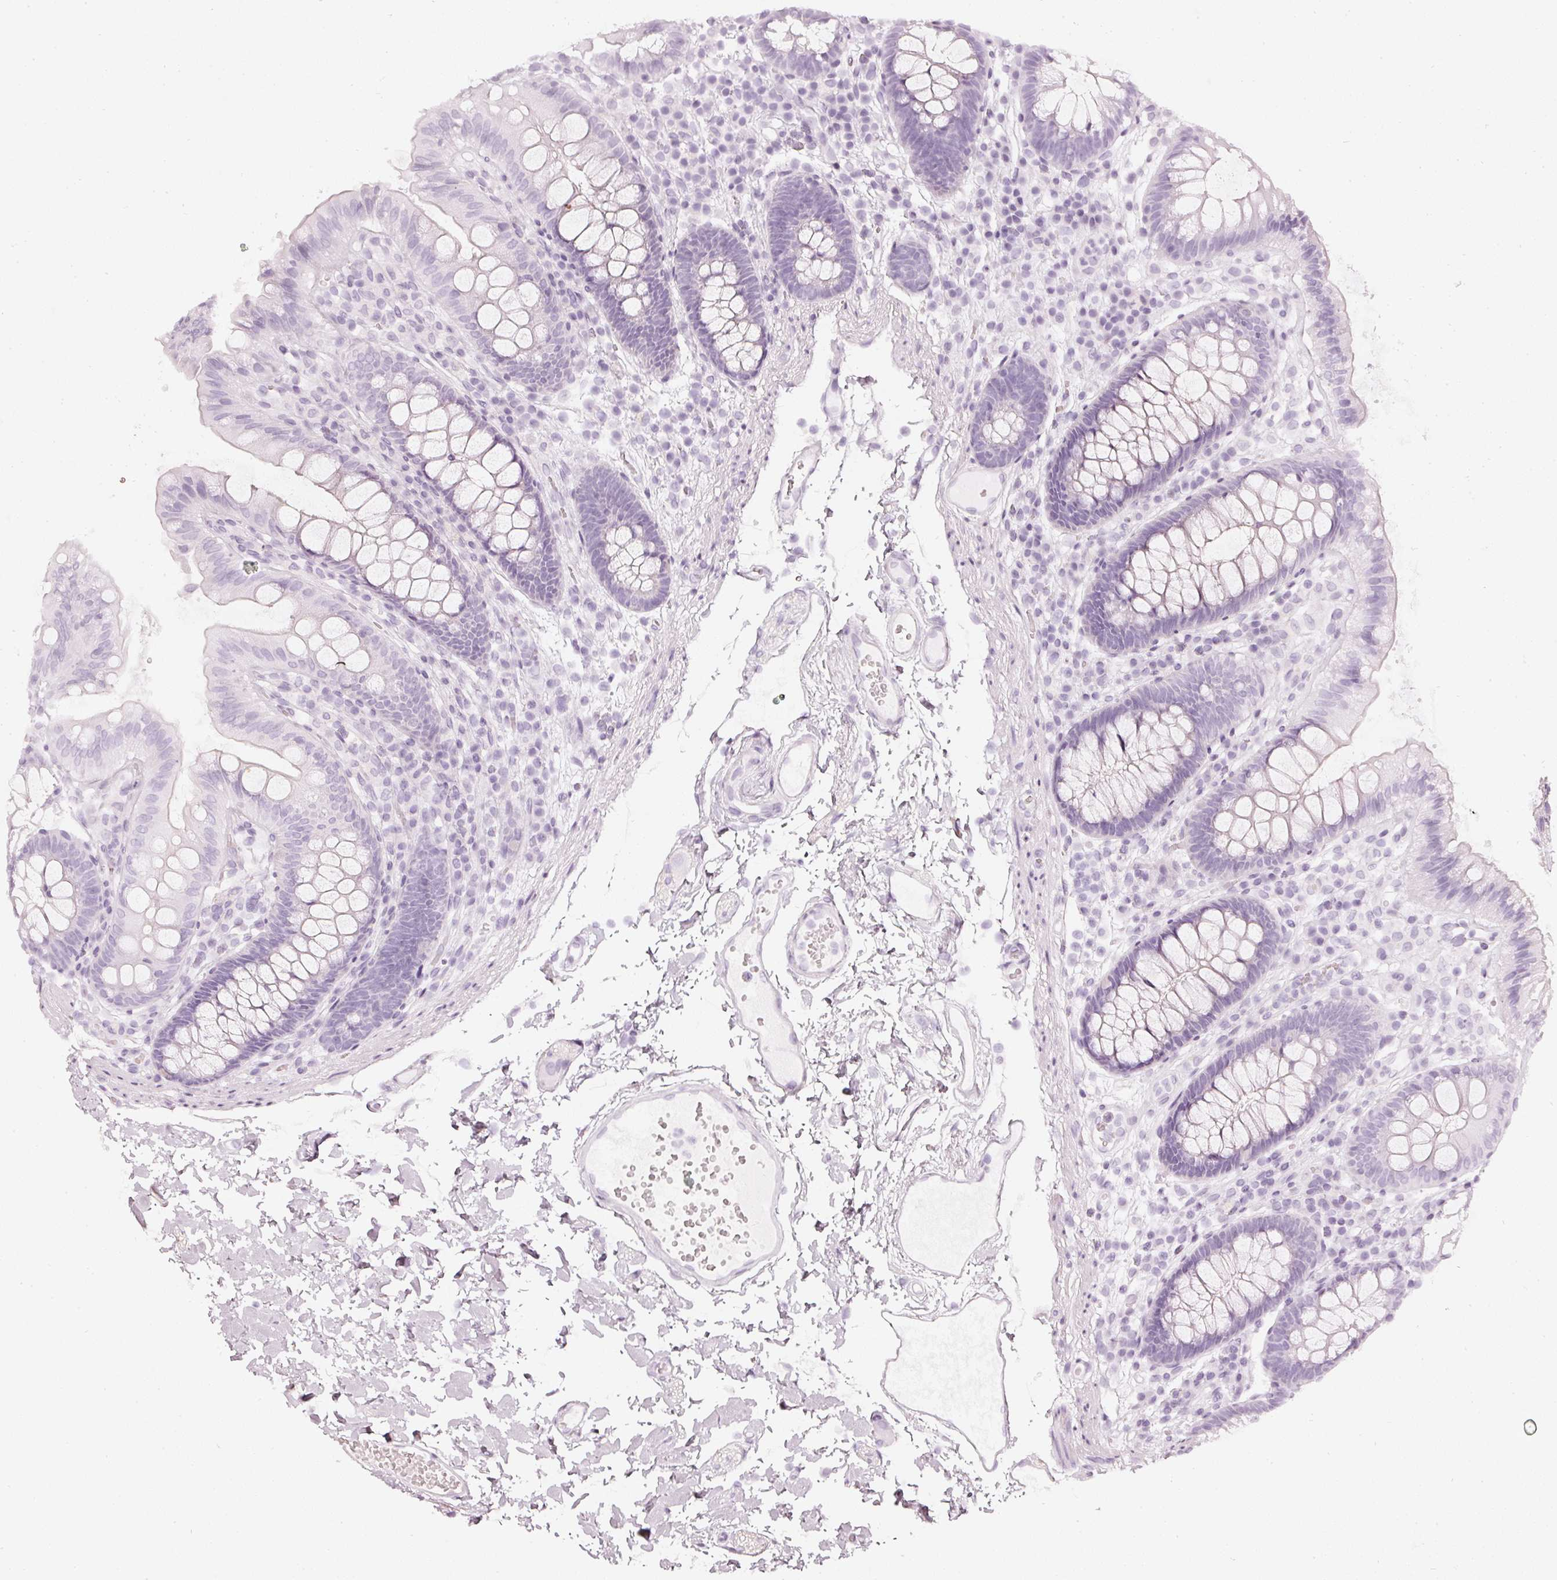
{"staining": {"intensity": "negative", "quantity": "none", "location": "none"}, "tissue": "colon", "cell_type": "Endothelial cells", "image_type": "normal", "snomed": [{"axis": "morphology", "description": "Normal tissue, NOS"}, {"axis": "topography", "description": "Colon"}], "caption": "An immunohistochemistry (IHC) image of benign colon is shown. There is no staining in endothelial cells of colon. Brightfield microscopy of immunohistochemistry stained with DAB (brown) and hematoxylin (blue), captured at high magnification.", "gene": "CNP", "patient": {"sex": "male", "age": 84}}